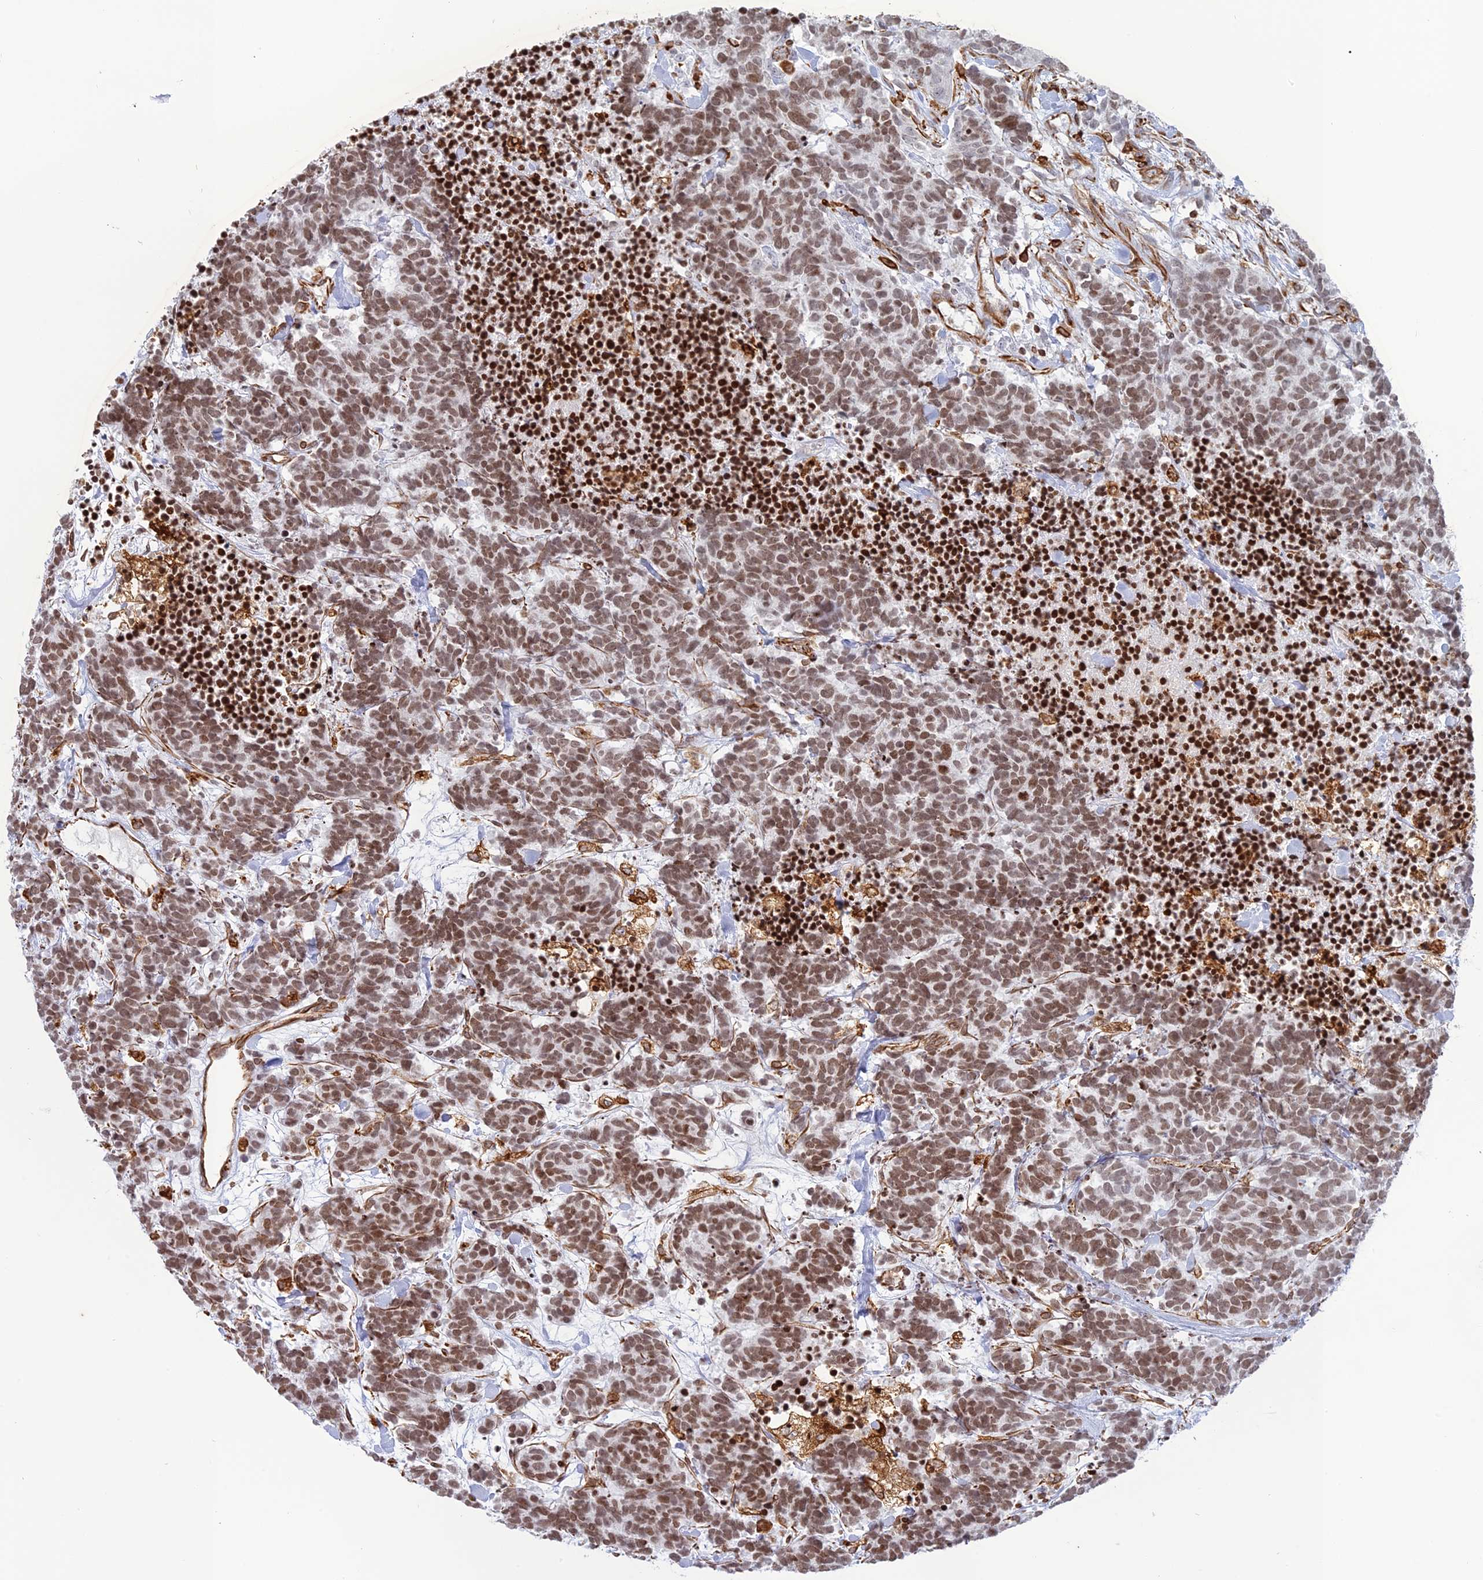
{"staining": {"intensity": "moderate", "quantity": ">75%", "location": "nuclear"}, "tissue": "carcinoid", "cell_type": "Tumor cells", "image_type": "cancer", "snomed": [{"axis": "morphology", "description": "Carcinoma, NOS"}, {"axis": "morphology", "description": "Carcinoid, malignant, NOS"}, {"axis": "topography", "description": "Prostate"}], "caption": "Immunohistochemistry of human malignant carcinoid displays medium levels of moderate nuclear expression in approximately >75% of tumor cells. (brown staining indicates protein expression, while blue staining denotes nuclei).", "gene": "APOBR", "patient": {"sex": "male", "age": 57}}